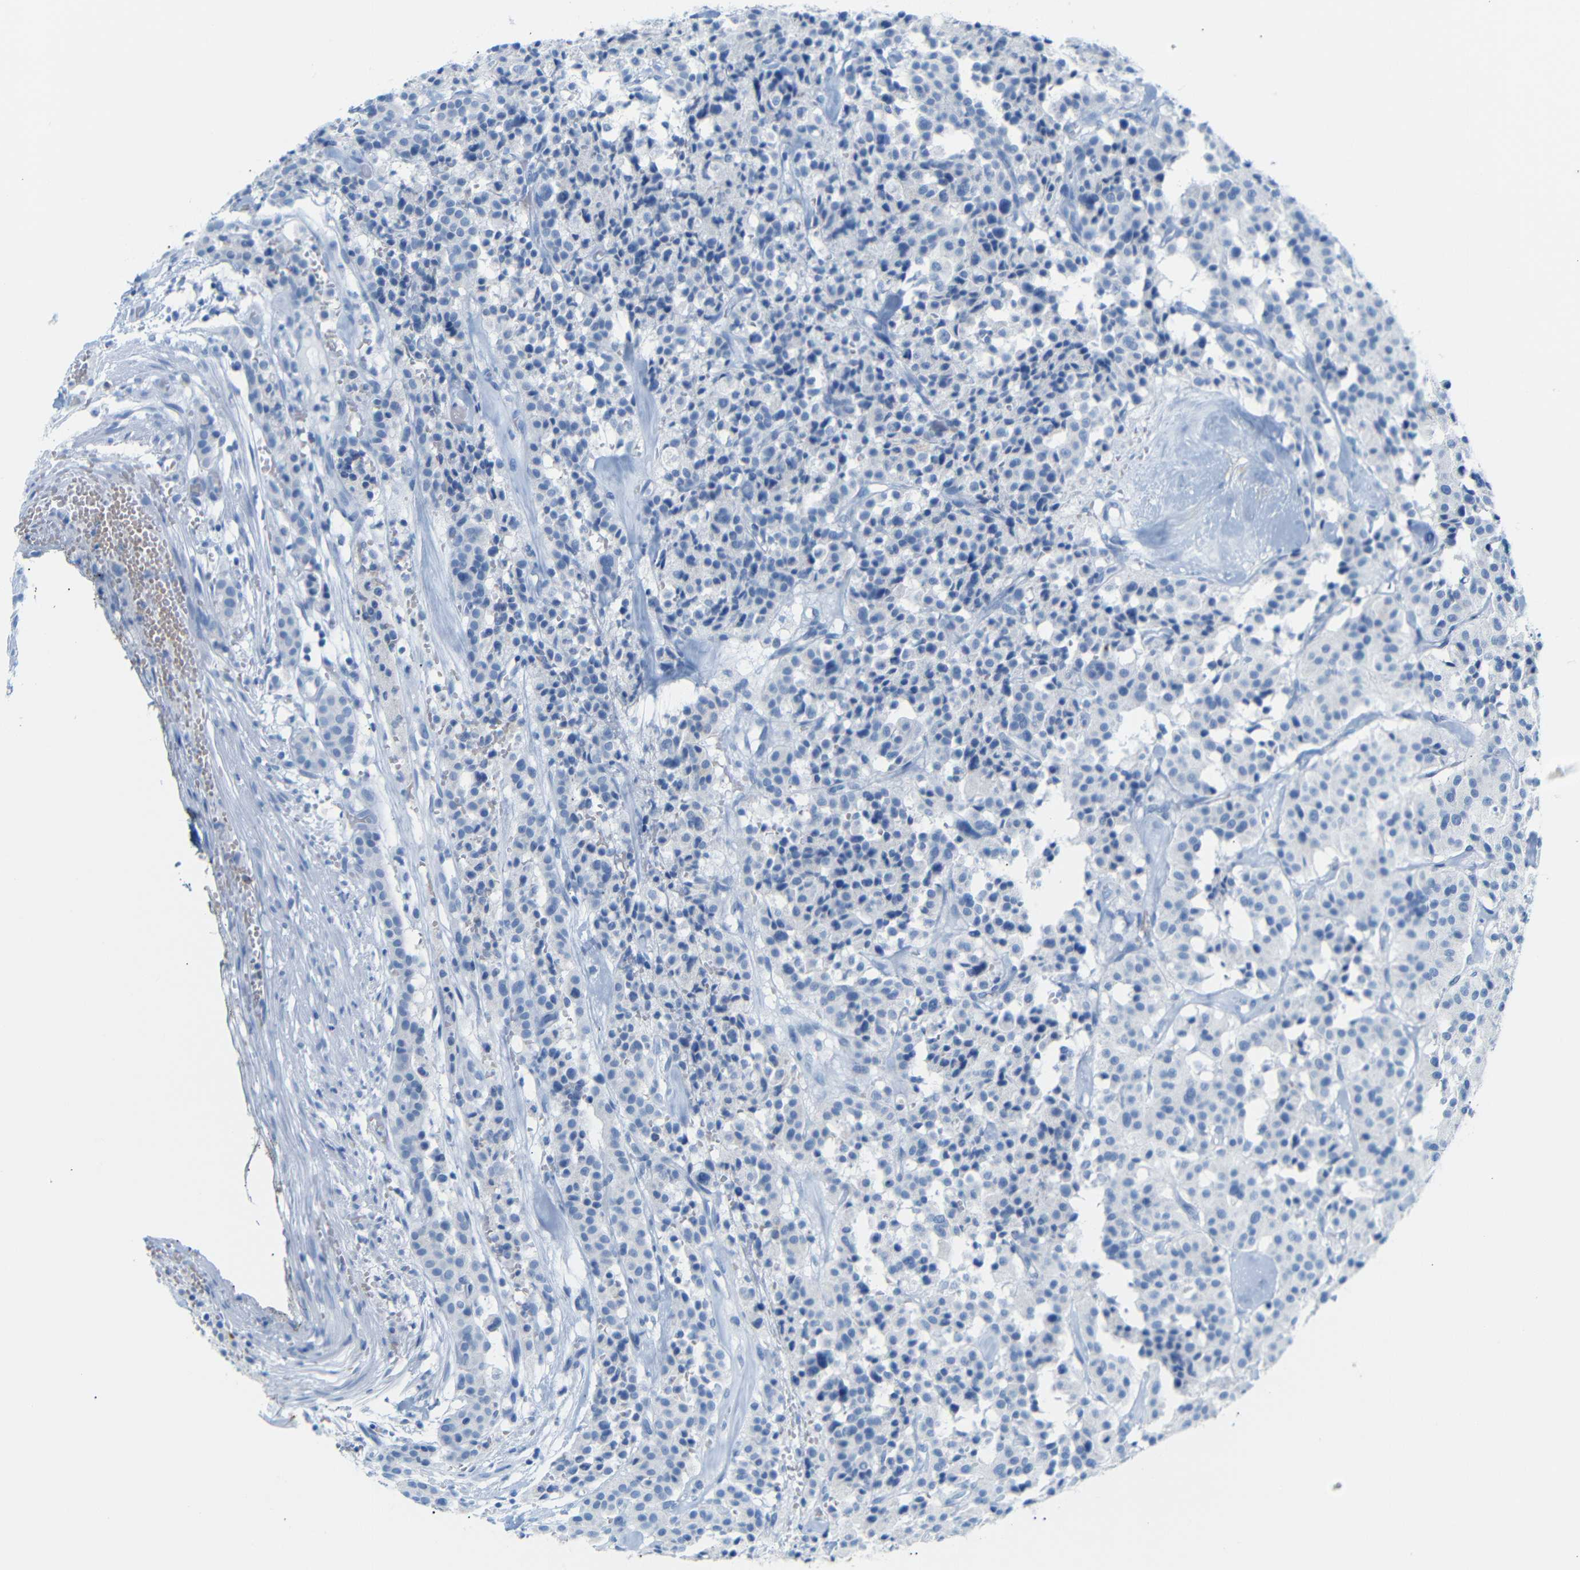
{"staining": {"intensity": "negative", "quantity": "none", "location": "none"}, "tissue": "carcinoid", "cell_type": "Tumor cells", "image_type": "cancer", "snomed": [{"axis": "morphology", "description": "Carcinoid, malignant, NOS"}, {"axis": "topography", "description": "Lung"}], "caption": "High magnification brightfield microscopy of carcinoid stained with DAB (3,3'-diaminobenzidine) (brown) and counterstained with hematoxylin (blue): tumor cells show no significant staining.", "gene": "DYNAP", "patient": {"sex": "male", "age": 30}}